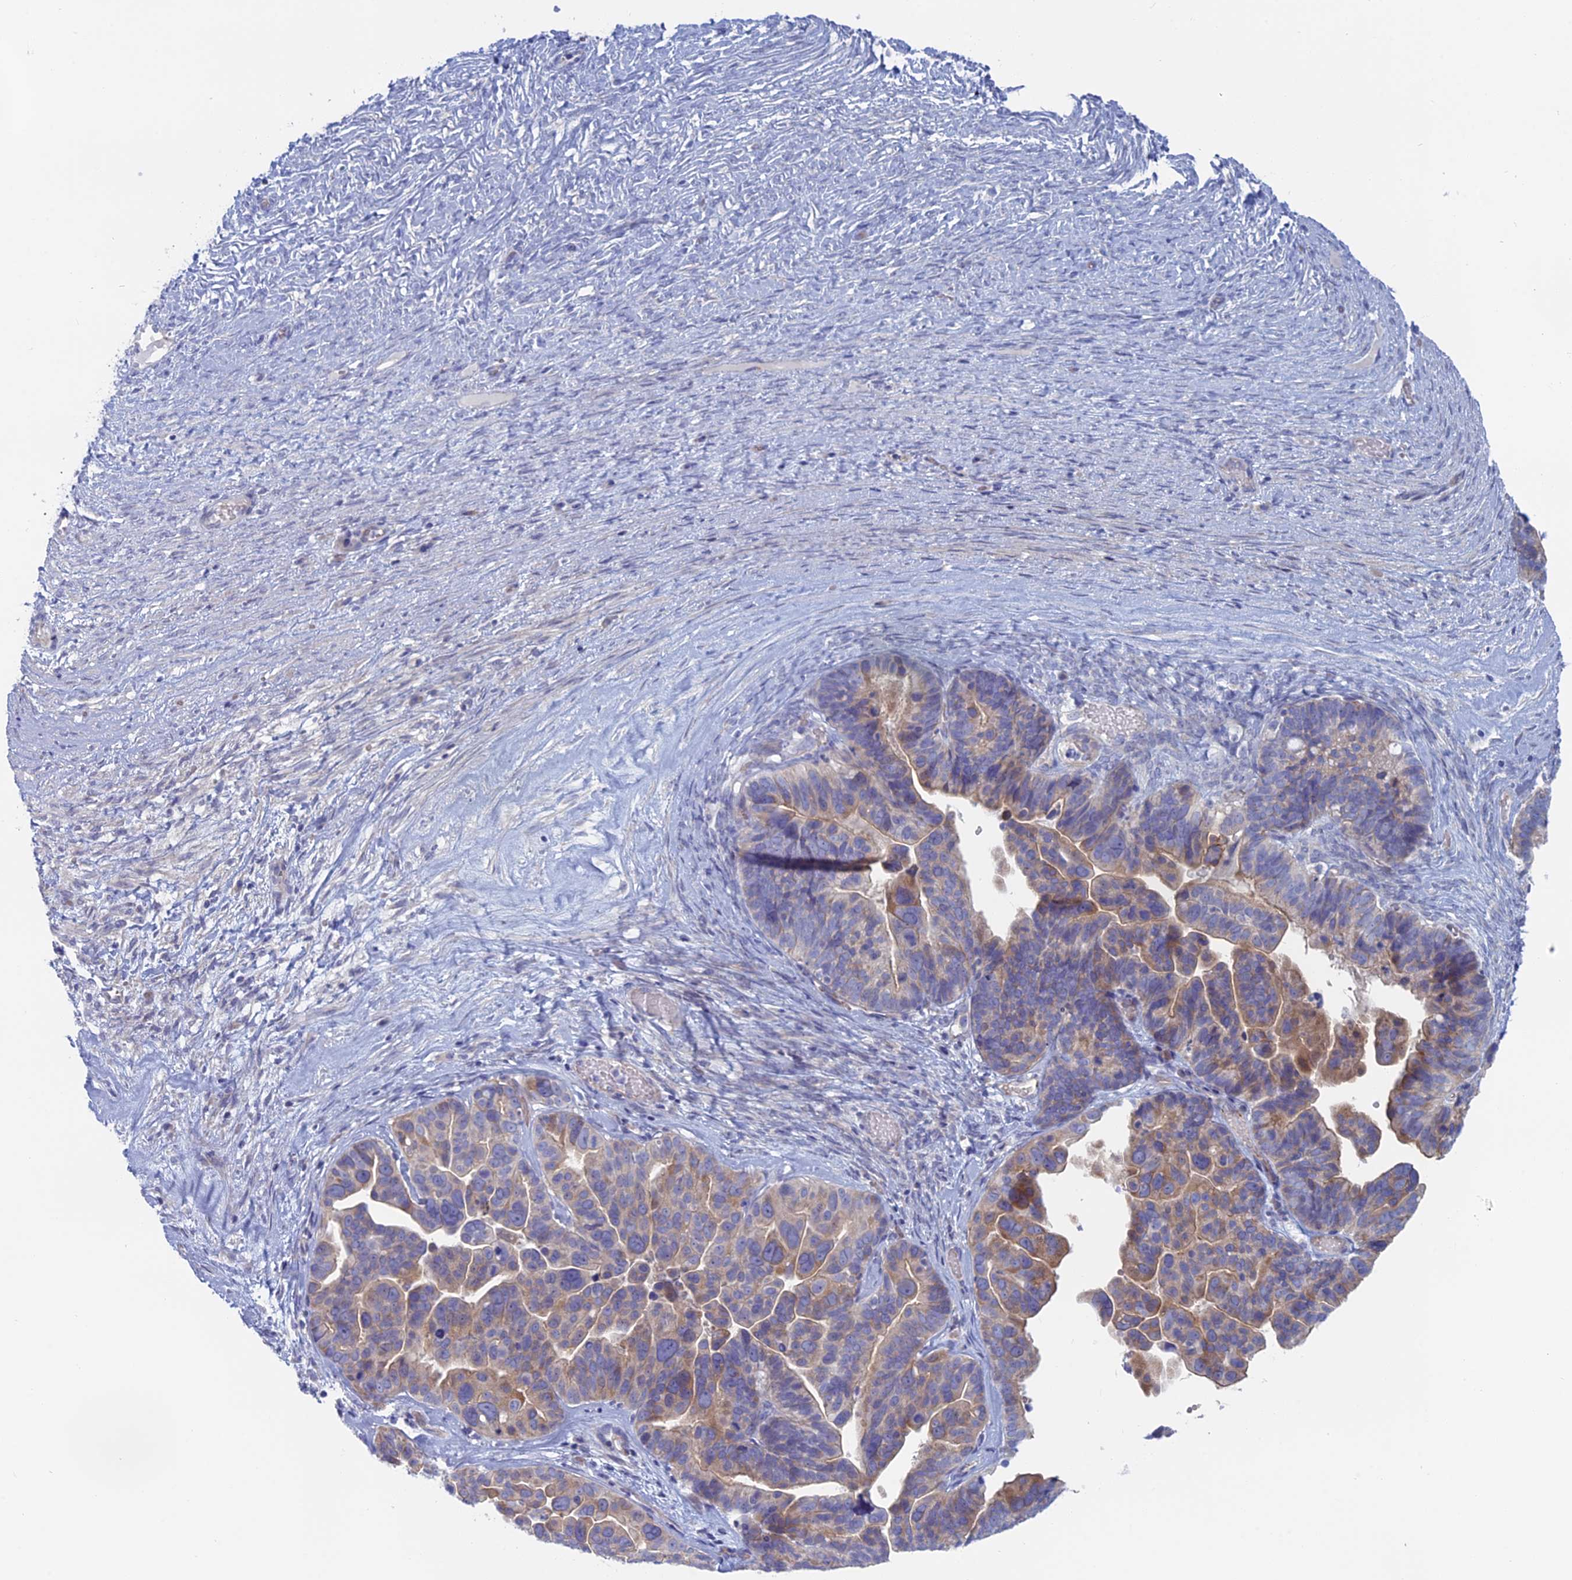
{"staining": {"intensity": "moderate", "quantity": "<25%", "location": "cytoplasmic/membranous"}, "tissue": "ovarian cancer", "cell_type": "Tumor cells", "image_type": "cancer", "snomed": [{"axis": "morphology", "description": "Cystadenocarcinoma, serous, NOS"}, {"axis": "topography", "description": "Ovary"}], "caption": "DAB immunohistochemical staining of human ovarian serous cystadenocarcinoma reveals moderate cytoplasmic/membranous protein staining in approximately <25% of tumor cells. The staining is performed using DAB brown chromogen to label protein expression. The nuclei are counter-stained blue using hematoxylin.", "gene": "TBC1D30", "patient": {"sex": "female", "age": 56}}